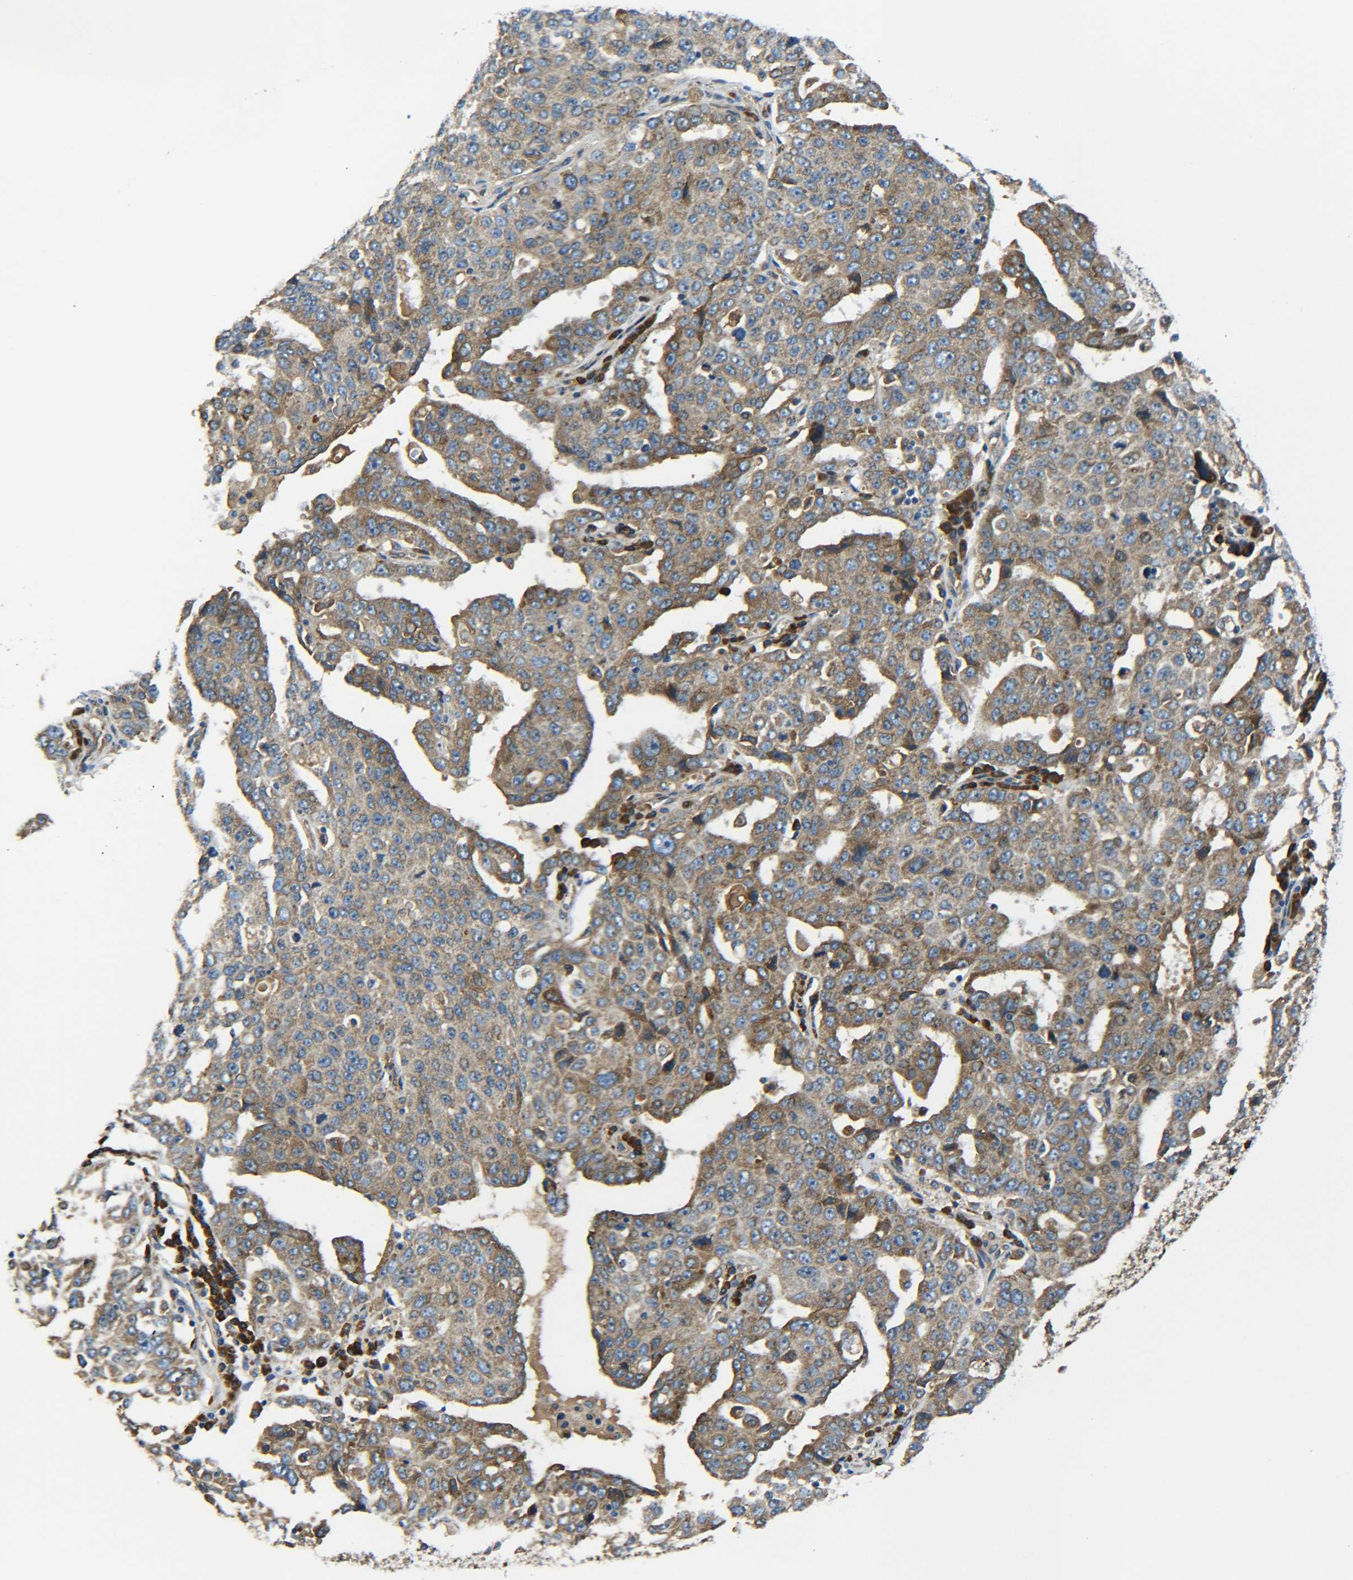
{"staining": {"intensity": "weak", "quantity": ">75%", "location": "cytoplasmic/membranous"}, "tissue": "ovarian cancer", "cell_type": "Tumor cells", "image_type": "cancer", "snomed": [{"axis": "morphology", "description": "Carcinoma, endometroid"}, {"axis": "topography", "description": "Ovary"}], "caption": "Immunohistochemistry (IHC) (DAB (3,3'-diaminobenzidine)) staining of human endometroid carcinoma (ovarian) reveals weak cytoplasmic/membranous protein positivity in about >75% of tumor cells.", "gene": "PREB", "patient": {"sex": "female", "age": 62}}